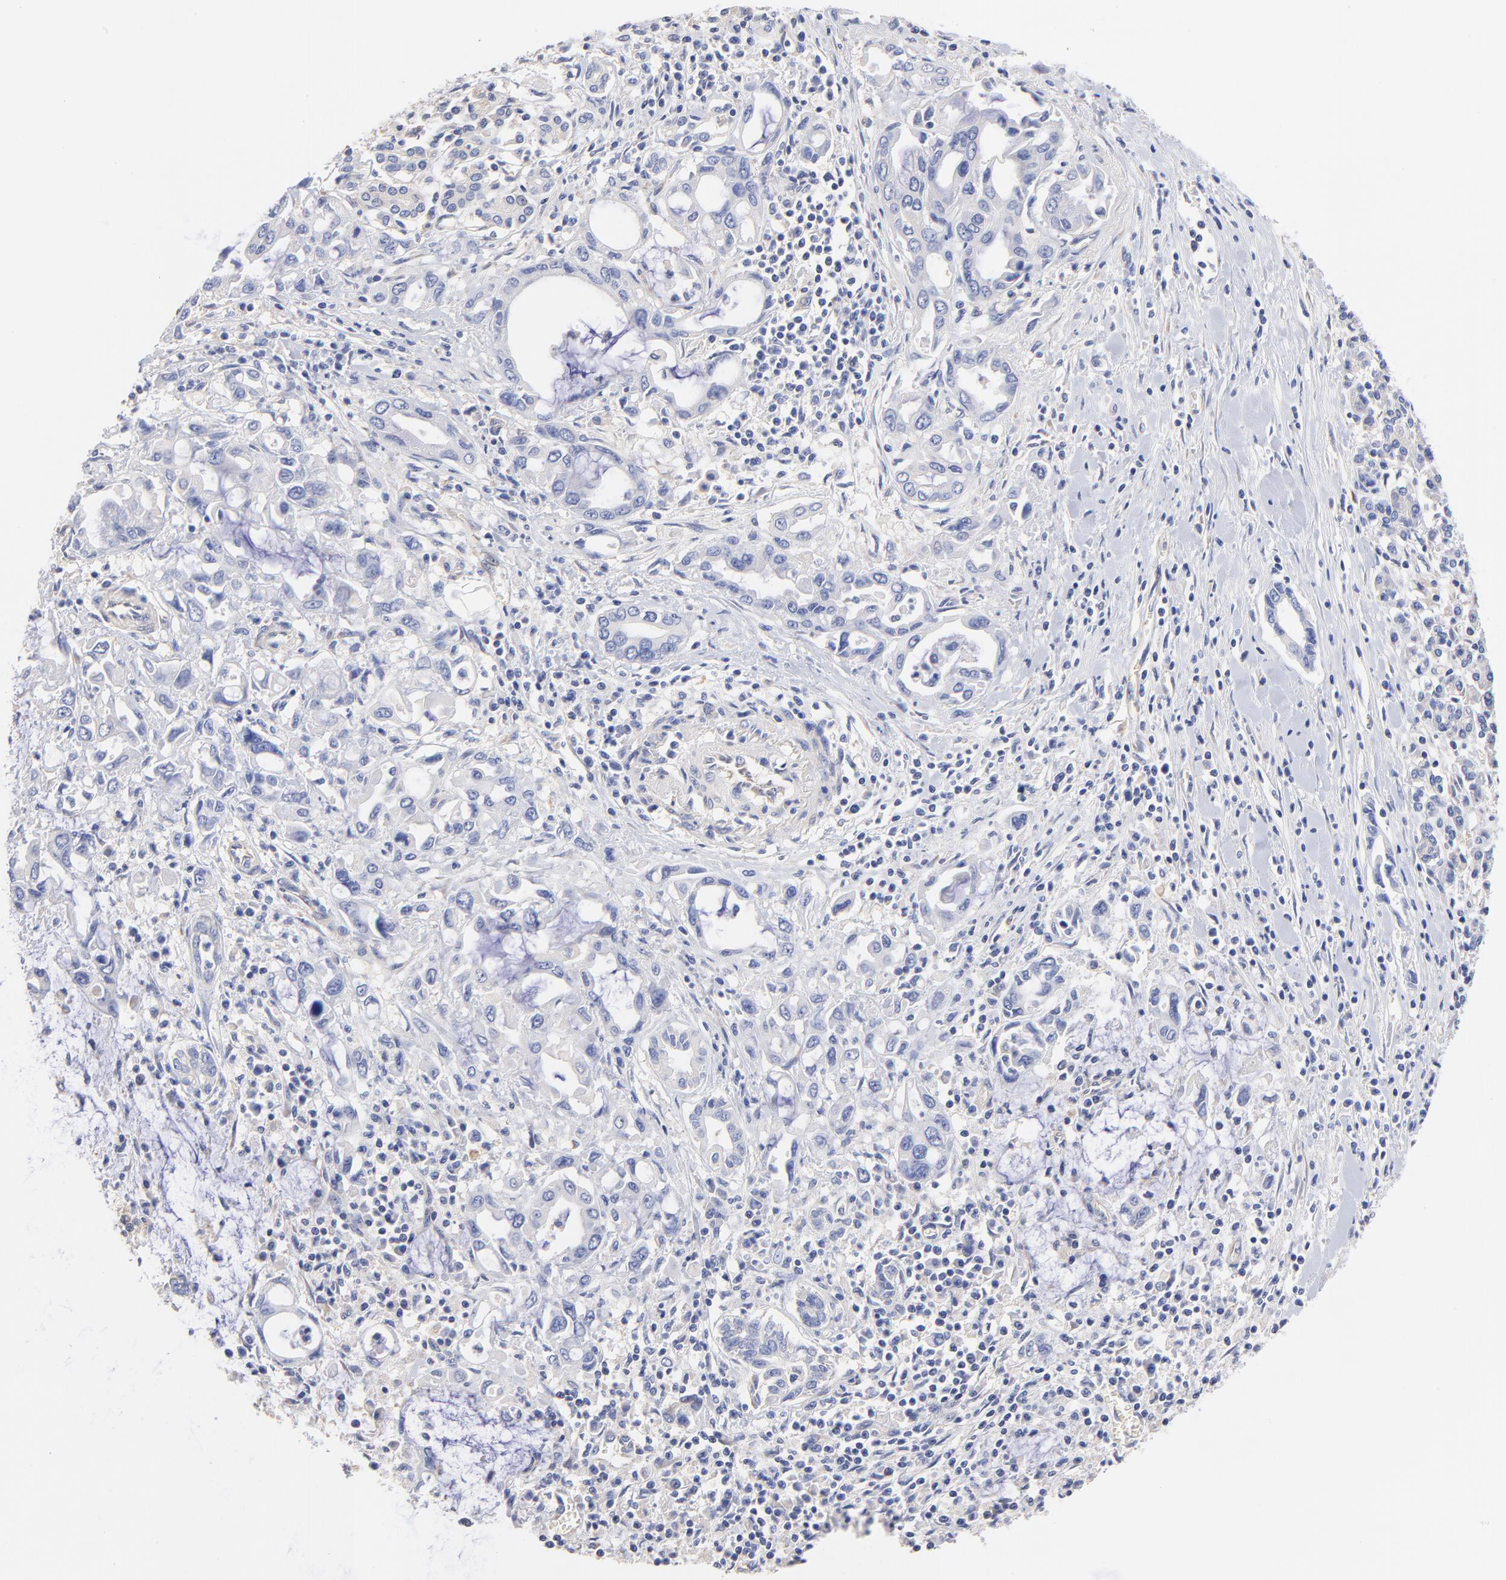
{"staining": {"intensity": "negative", "quantity": "none", "location": "none"}, "tissue": "pancreatic cancer", "cell_type": "Tumor cells", "image_type": "cancer", "snomed": [{"axis": "morphology", "description": "Adenocarcinoma, NOS"}, {"axis": "topography", "description": "Pancreas"}], "caption": "Tumor cells show no significant positivity in adenocarcinoma (pancreatic).", "gene": "HS3ST1", "patient": {"sex": "female", "age": 57}}